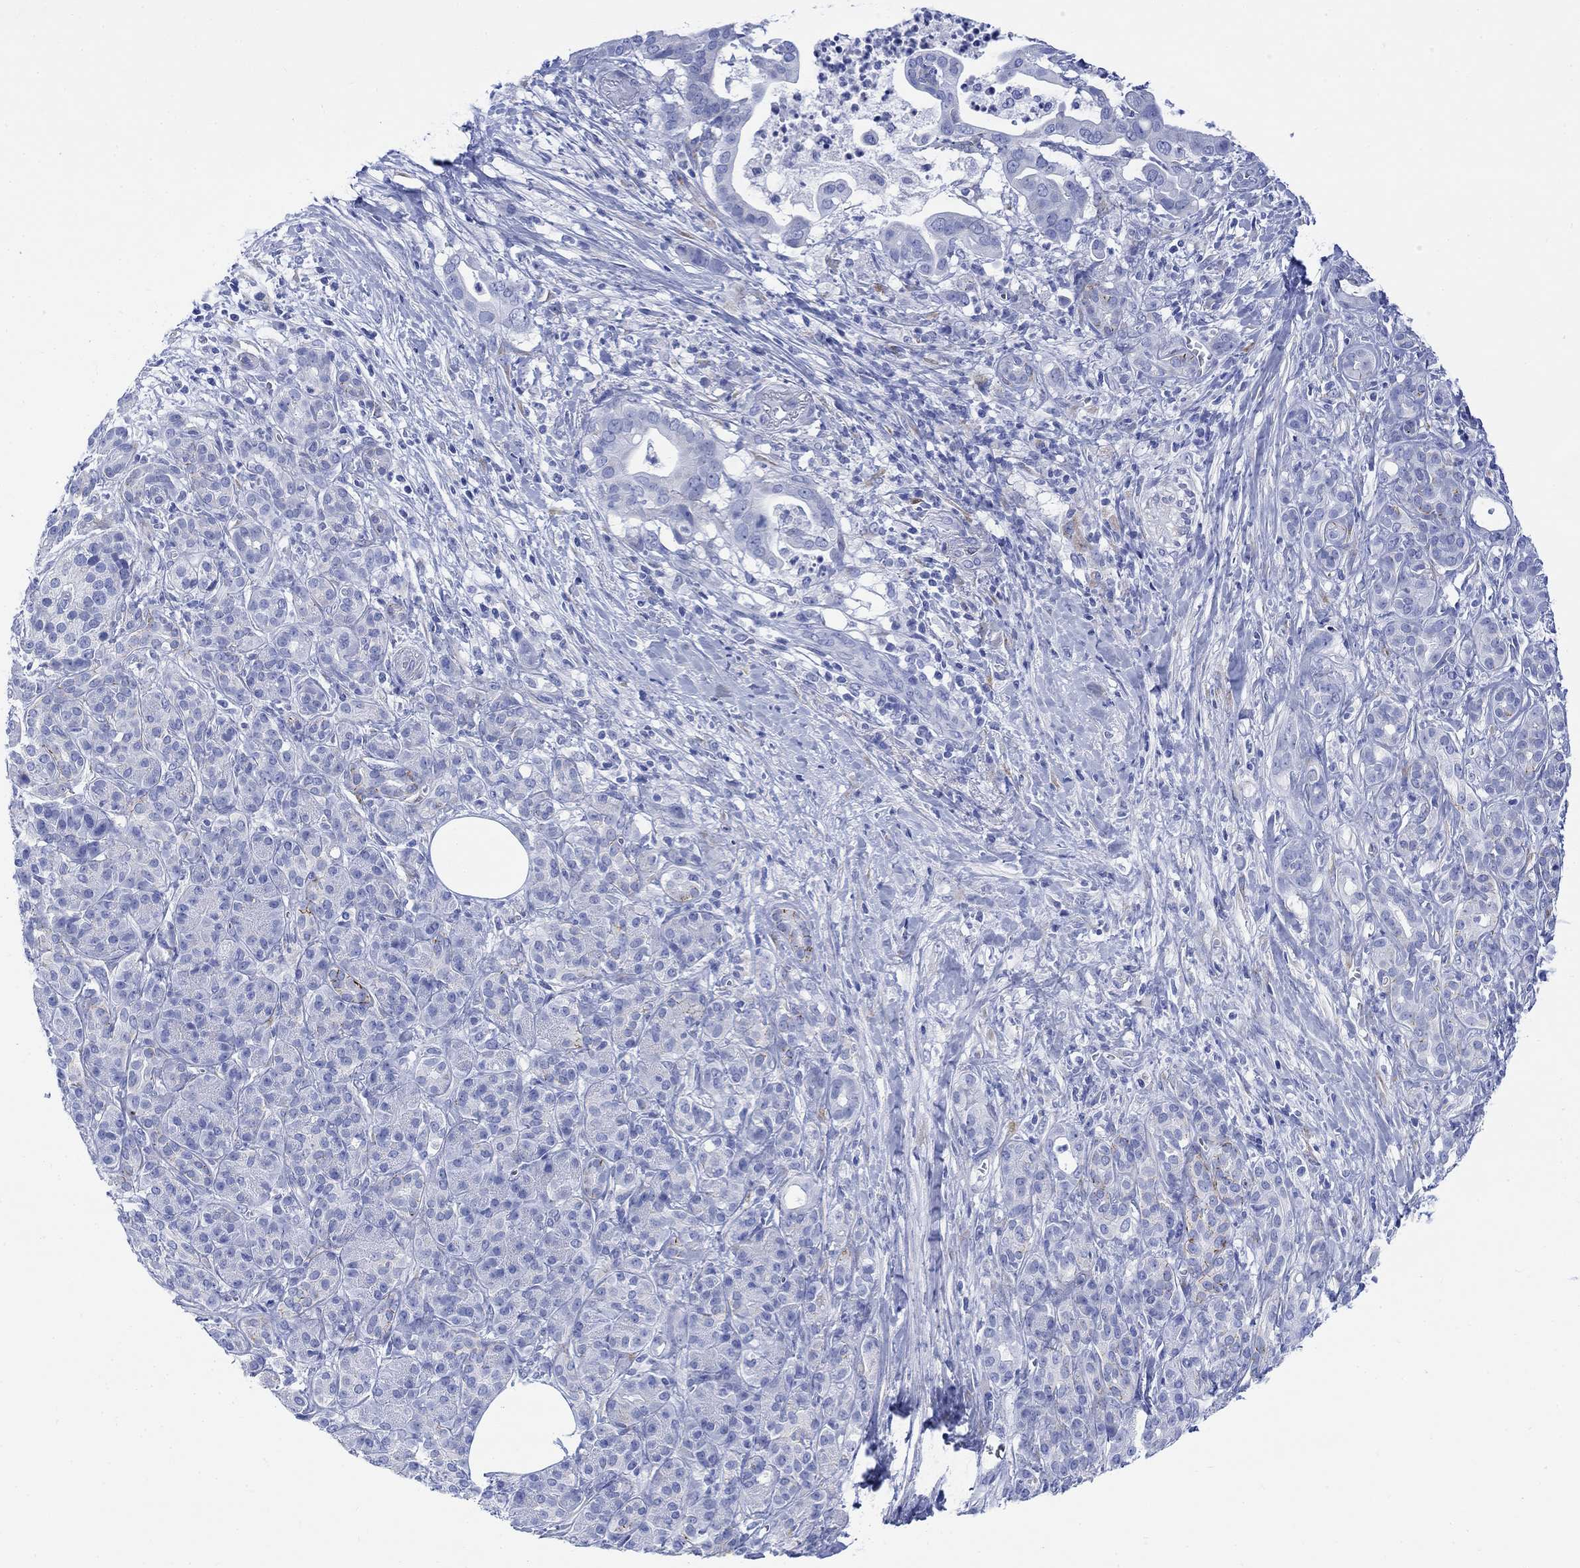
{"staining": {"intensity": "moderate", "quantity": "<25%", "location": "cytoplasmic/membranous"}, "tissue": "pancreatic cancer", "cell_type": "Tumor cells", "image_type": "cancer", "snomed": [{"axis": "morphology", "description": "Adenocarcinoma, NOS"}, {"axis": "topography", "description": "Pancreas"}], "caption": "This is a photomicrograph of immunohistochemistry staining of adenocarcinoma (pancreatic), which shows moderate positivity in the cytoplasmic/membranous of tumor cells.", "gene": "MYL1", "patient": {"sex": "male", "age": 61}}